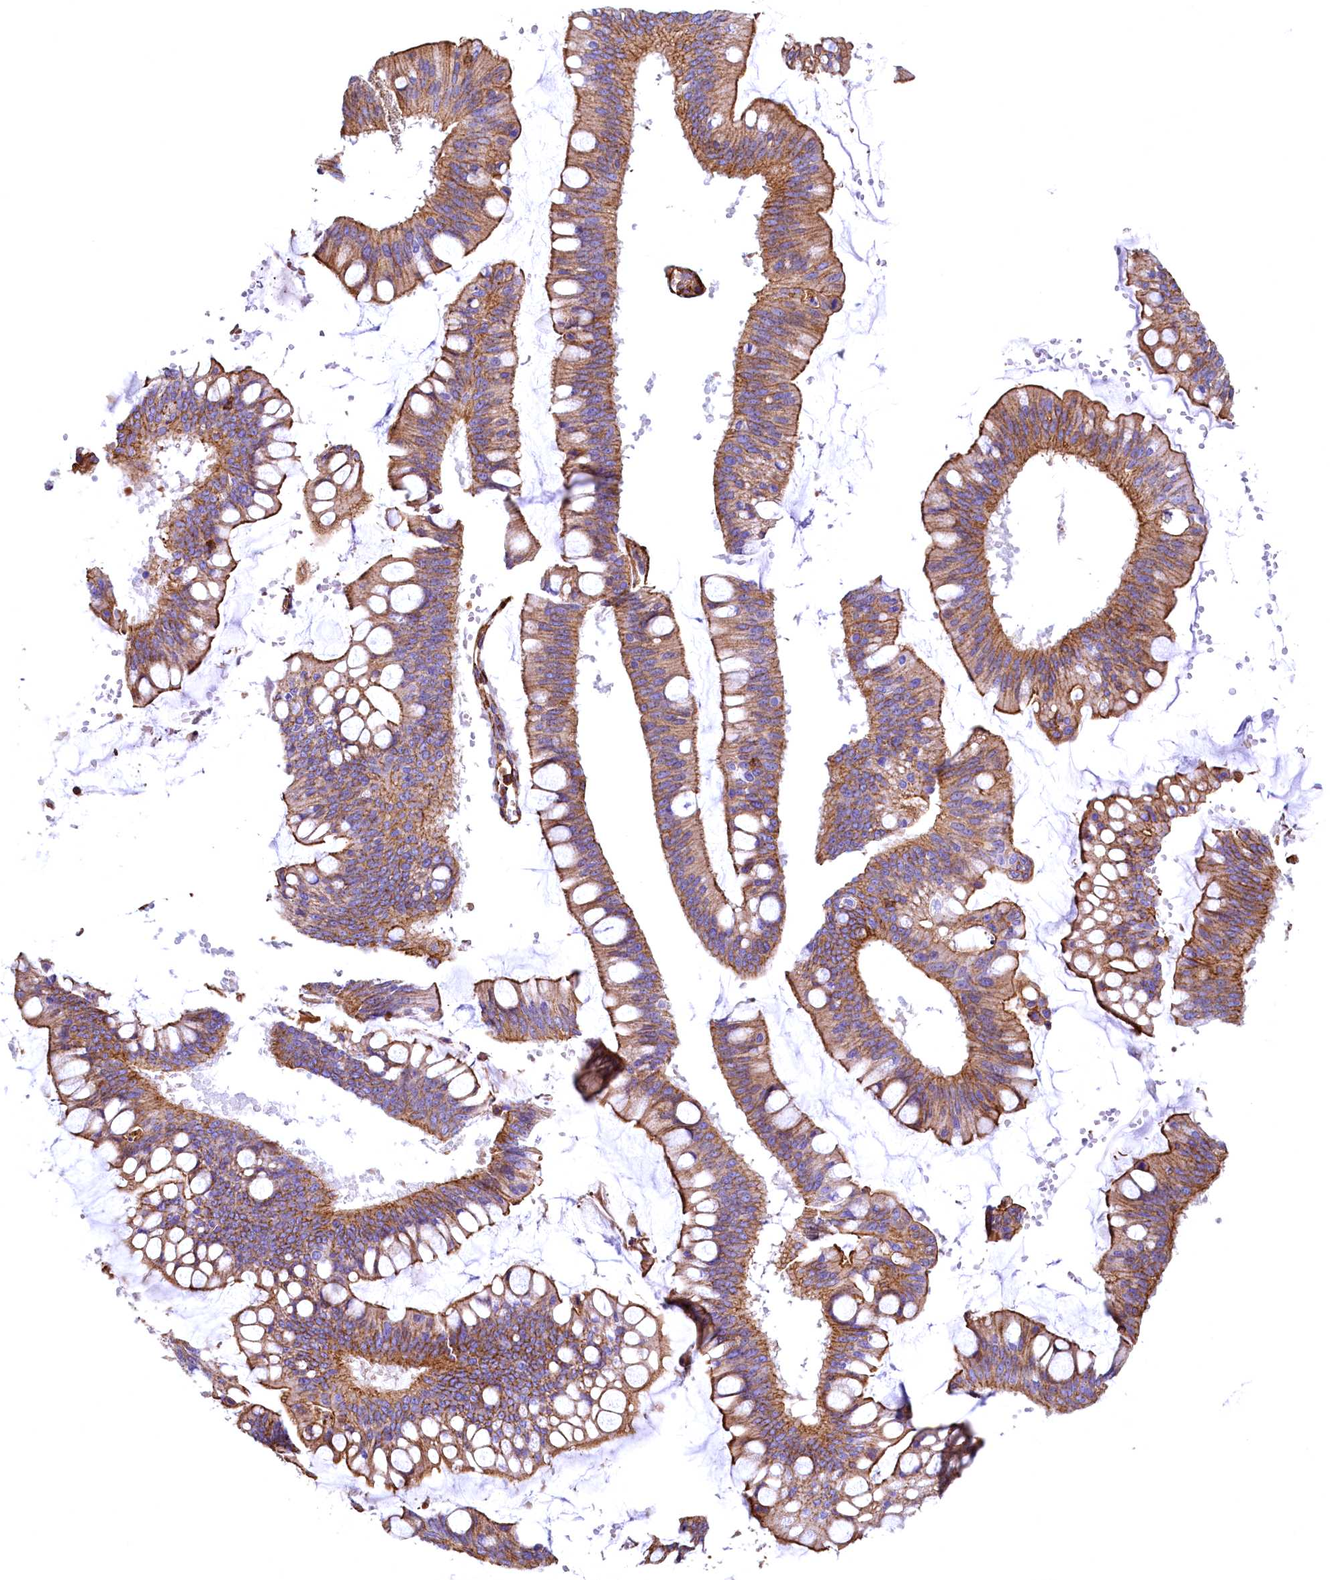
{"staining": {"intensity": "moderate", "quantity": ">75%", "location": "cytoplasmic/membranous"}, "tissue": "ovarian cancer", "cell_type": "Tumor cells", "image_type": "cancer", "snomed": [{"axis": "morphology", "description": "Cystadenocarcinoma, mucinous, NOS"}, {"axis": "topography", "description": "Ovary"}], "caption": "About >75% of tumor cells in ovarian cancer (mucinous cystadenocarcinoma) show moderate cytoplasmic/membranous protein expression as visualized by brown immunohistochemical staining.", "gene": "THBS1", "patient": {"sex": "female", "age": 73}}